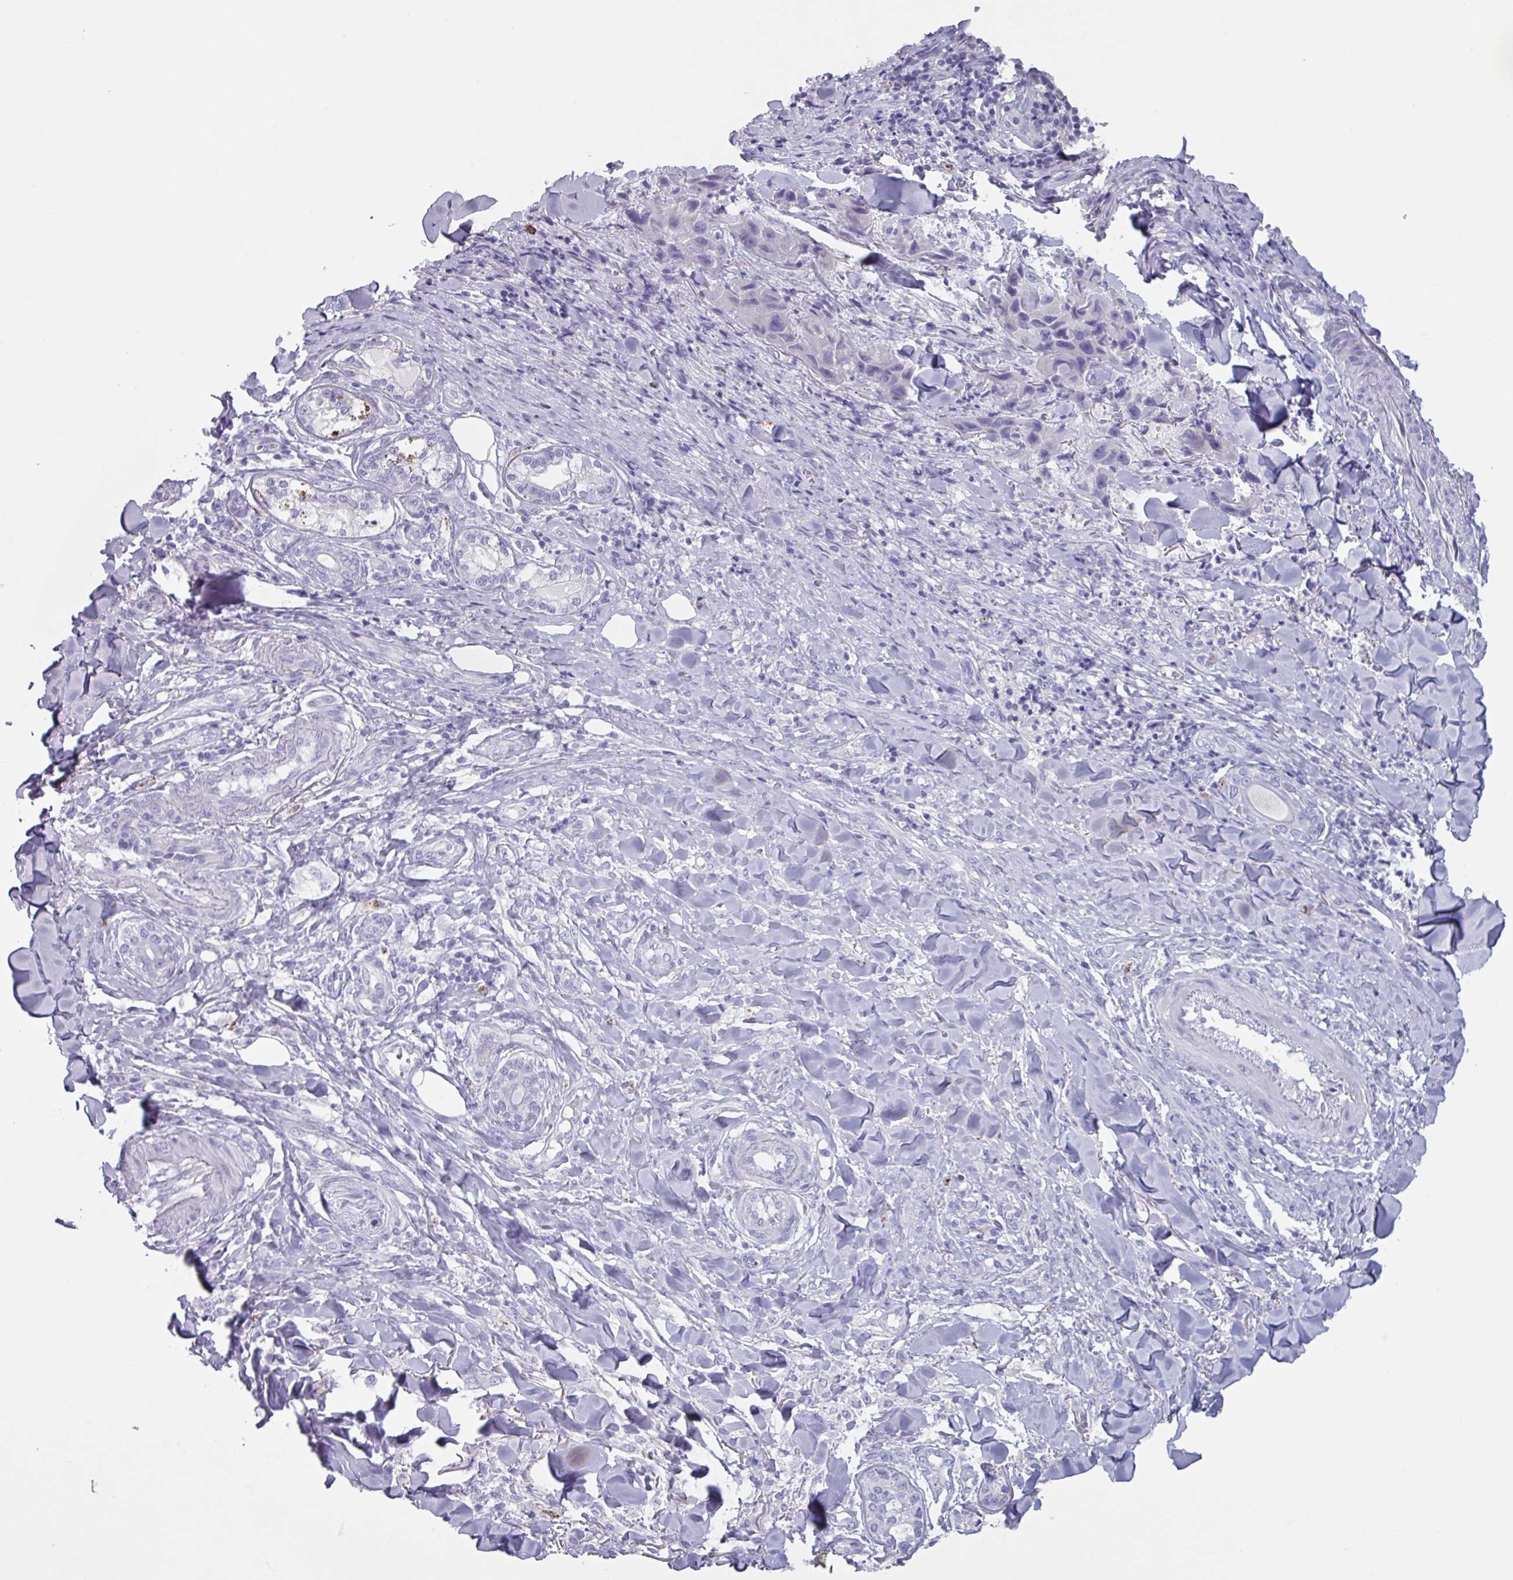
{"staining": {"intensity": "negative", "quantity": "none", "location": "none"}, "tissue": "skin cancer", "cell_type": "Tumor cells", "image_type": "cancer", "snomed": [{"axis": "morphology", "description": "Squamous cell carcinoma, NOS"}, {"axis": "topography", "description": "Skin"}, {"axis": "topography", "description": "Subcutis"}], "caption": "Immunohistochemistry (IHC) photomicrograph of neoplastic tissue: human squamous cell carcinoma (skin) stained with DAB shows no significant protein expression in tumor cells. (Brightfield microscopy of DAB (3,3'-diaminobenzidine) IHC at high magnification).", "gene": "OR2T10", "patient": {"sex": "male", "age": 73}}